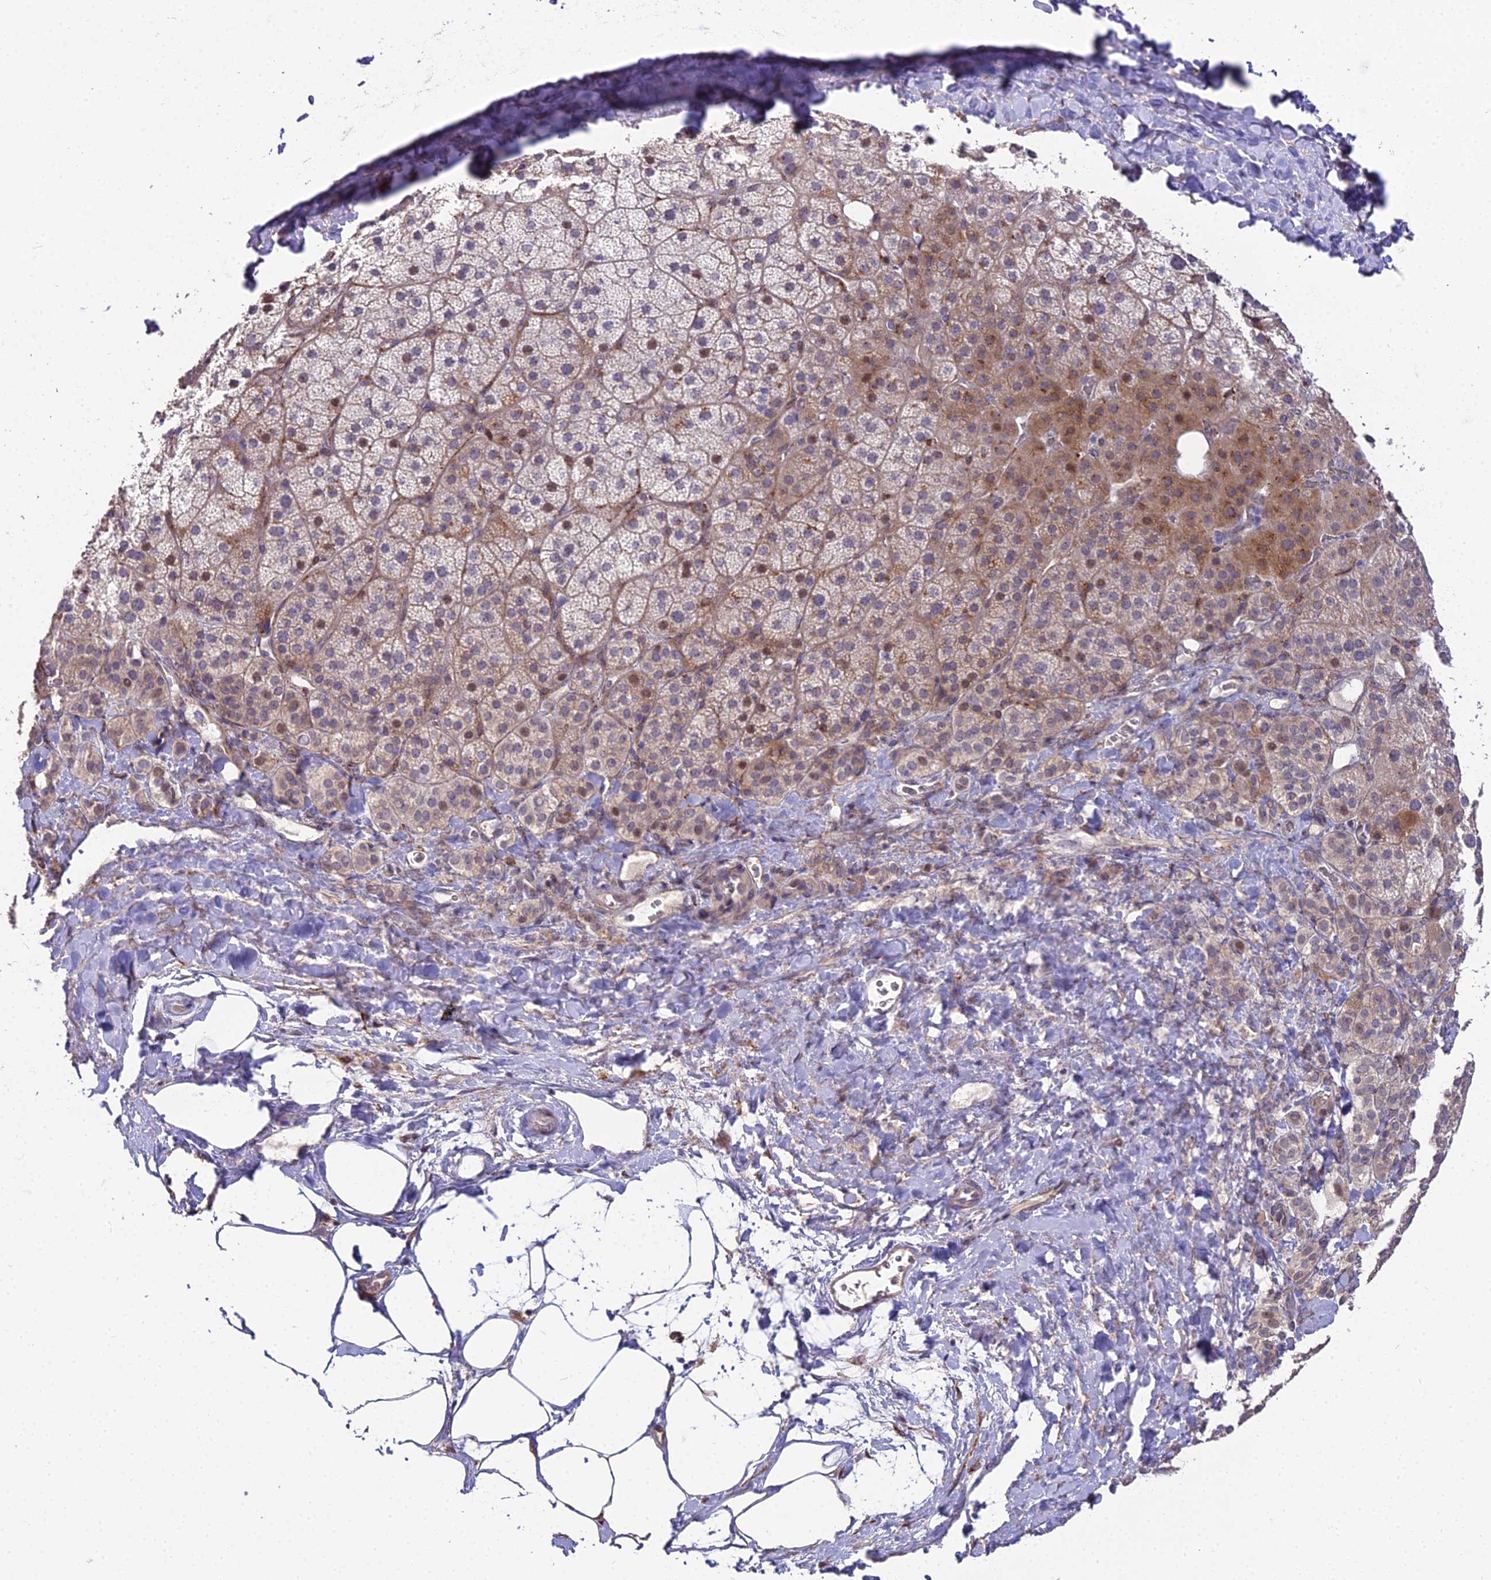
{"staining": {"intensity": "moderate", "quantity": "25%-75%", "location": "cytoplasmic/membranous"}, "tissue": "adrenal gland", "cell_type": "Glandular cells", "image_type": "normal", "snomed": [{"axis": "morphology", "description": "Normal tissue, NOS"}, {"axis": "topography", "description": "Adrenal gland"}], "caption": "DAB (3,3'-diaminobenzidine) immunohistochemical staining of benign adrenal gland shows moderate cytoplasmic/membranous protein staining in about 25%-75% of glandular cells. (Brightfield microscopy of DAB IHC at high magnification).", "gene": "TROAP", "patient": {"sex": "male", "age": 57}}